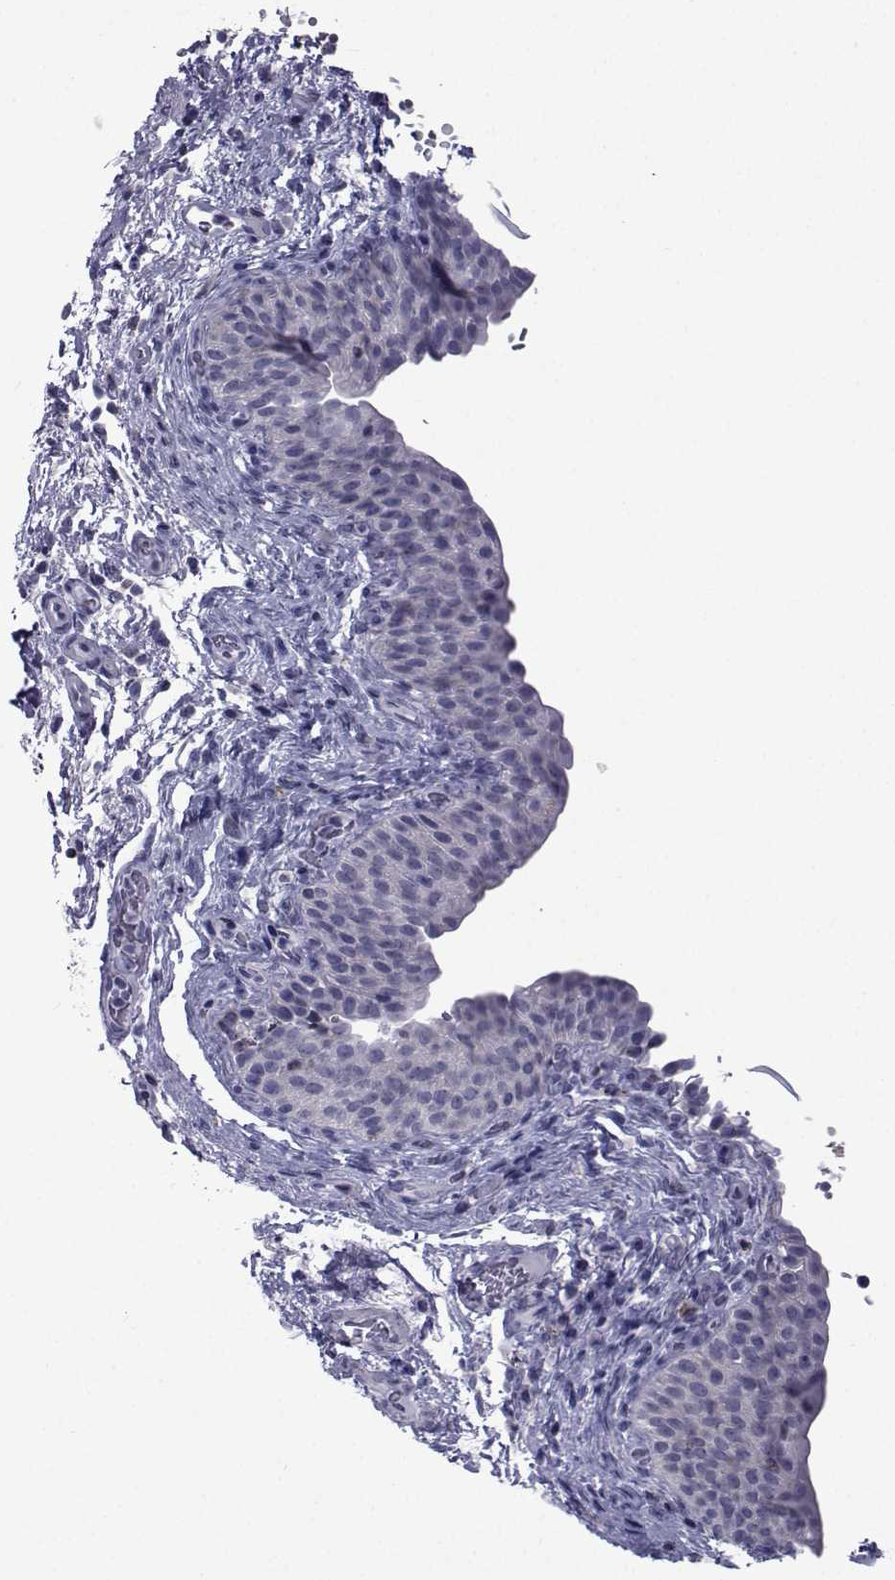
{"staining": {"intensity": "negative", "quantity": "none", "location": "none"}, "tissue": "urinary bladder", "cell_type": "Urothelial cells", "image_type": "normal", "snomed": [{"axis": "morphology", "description": "Normal tissue, NOS"}, {"axis": "topography", "description": "Urinary bladder"}], "caption": "This is a histopathology image of IHC staining of unremarkable urinary bladder, which shows no positivity in urothelial cells.", "gene": "PDE6G", "patient": {"sex": "male", "age": 66}}